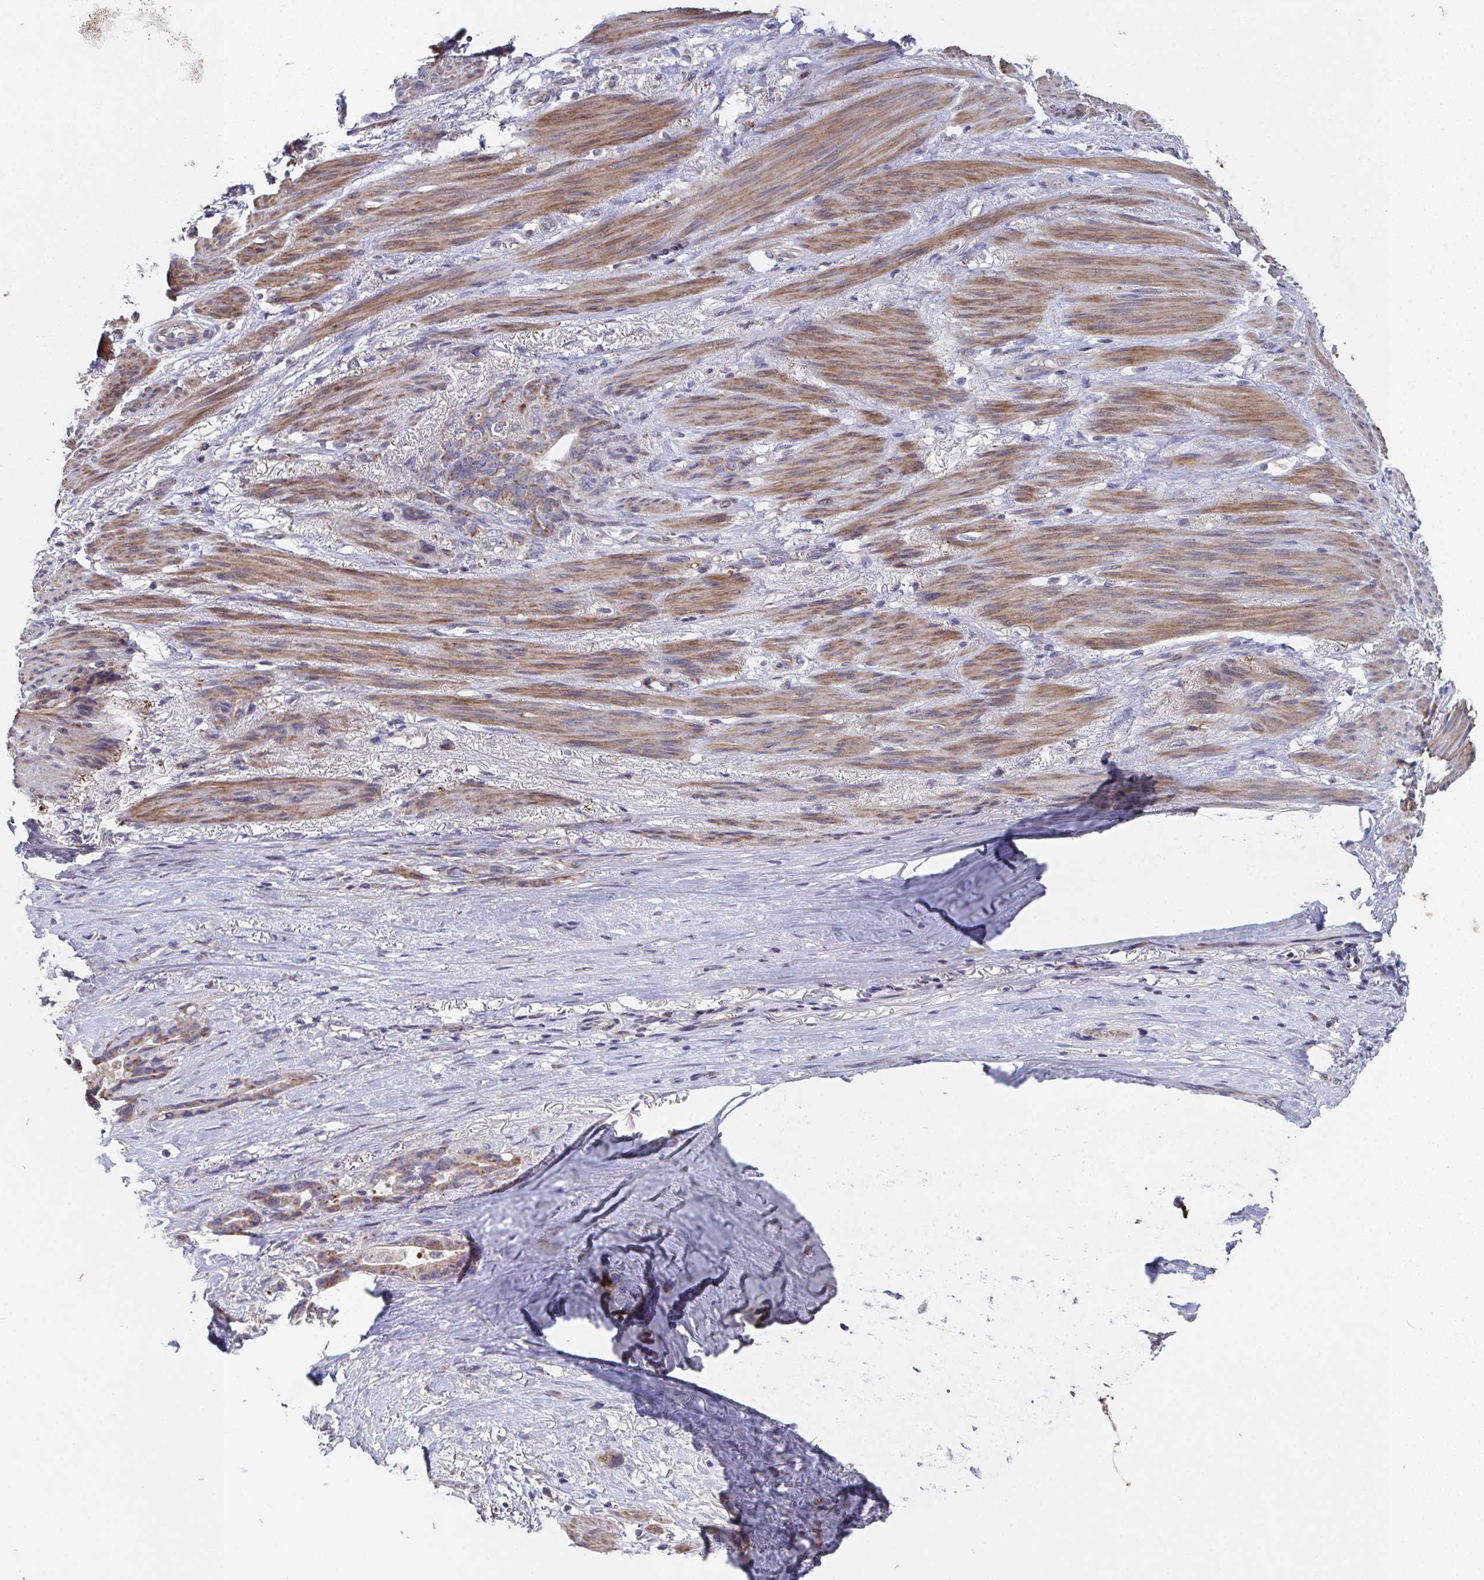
{"staining": {"intensity": "weak", "quantity": ">75%", "location": "cytoplasmic/membranous"}, "tissue": "stomach cancer", "cell_type": "Tumor cells", "image_type": "cancer", "snomed": [{"axis": "morphology", "description": "Normal tissue, NOS"}, {"axis": "morphology", "description": "Adenocarcinoma, NOS"}, {"axis": "topography", "description": "Esophagus"}, {"axis": "topography", "description": "Stomach, upper"}], "caption": "Immunohistochemistry (IHC) staining of stomach cancer (adenocarcinoma), which exhibits low levels of weak cytoplasmic/membranous expression in about >75% of tumor cells indicating weak cytoplasmic/membranous protein staining. The staining was performed using DAB (3,3'-diaminobenzidine) (brown) for protein detection and nuclei were counterstained in hematoxylin (blue).", "gene": "MT-ND3", "patient": {"sex": "male", "age": 62}}